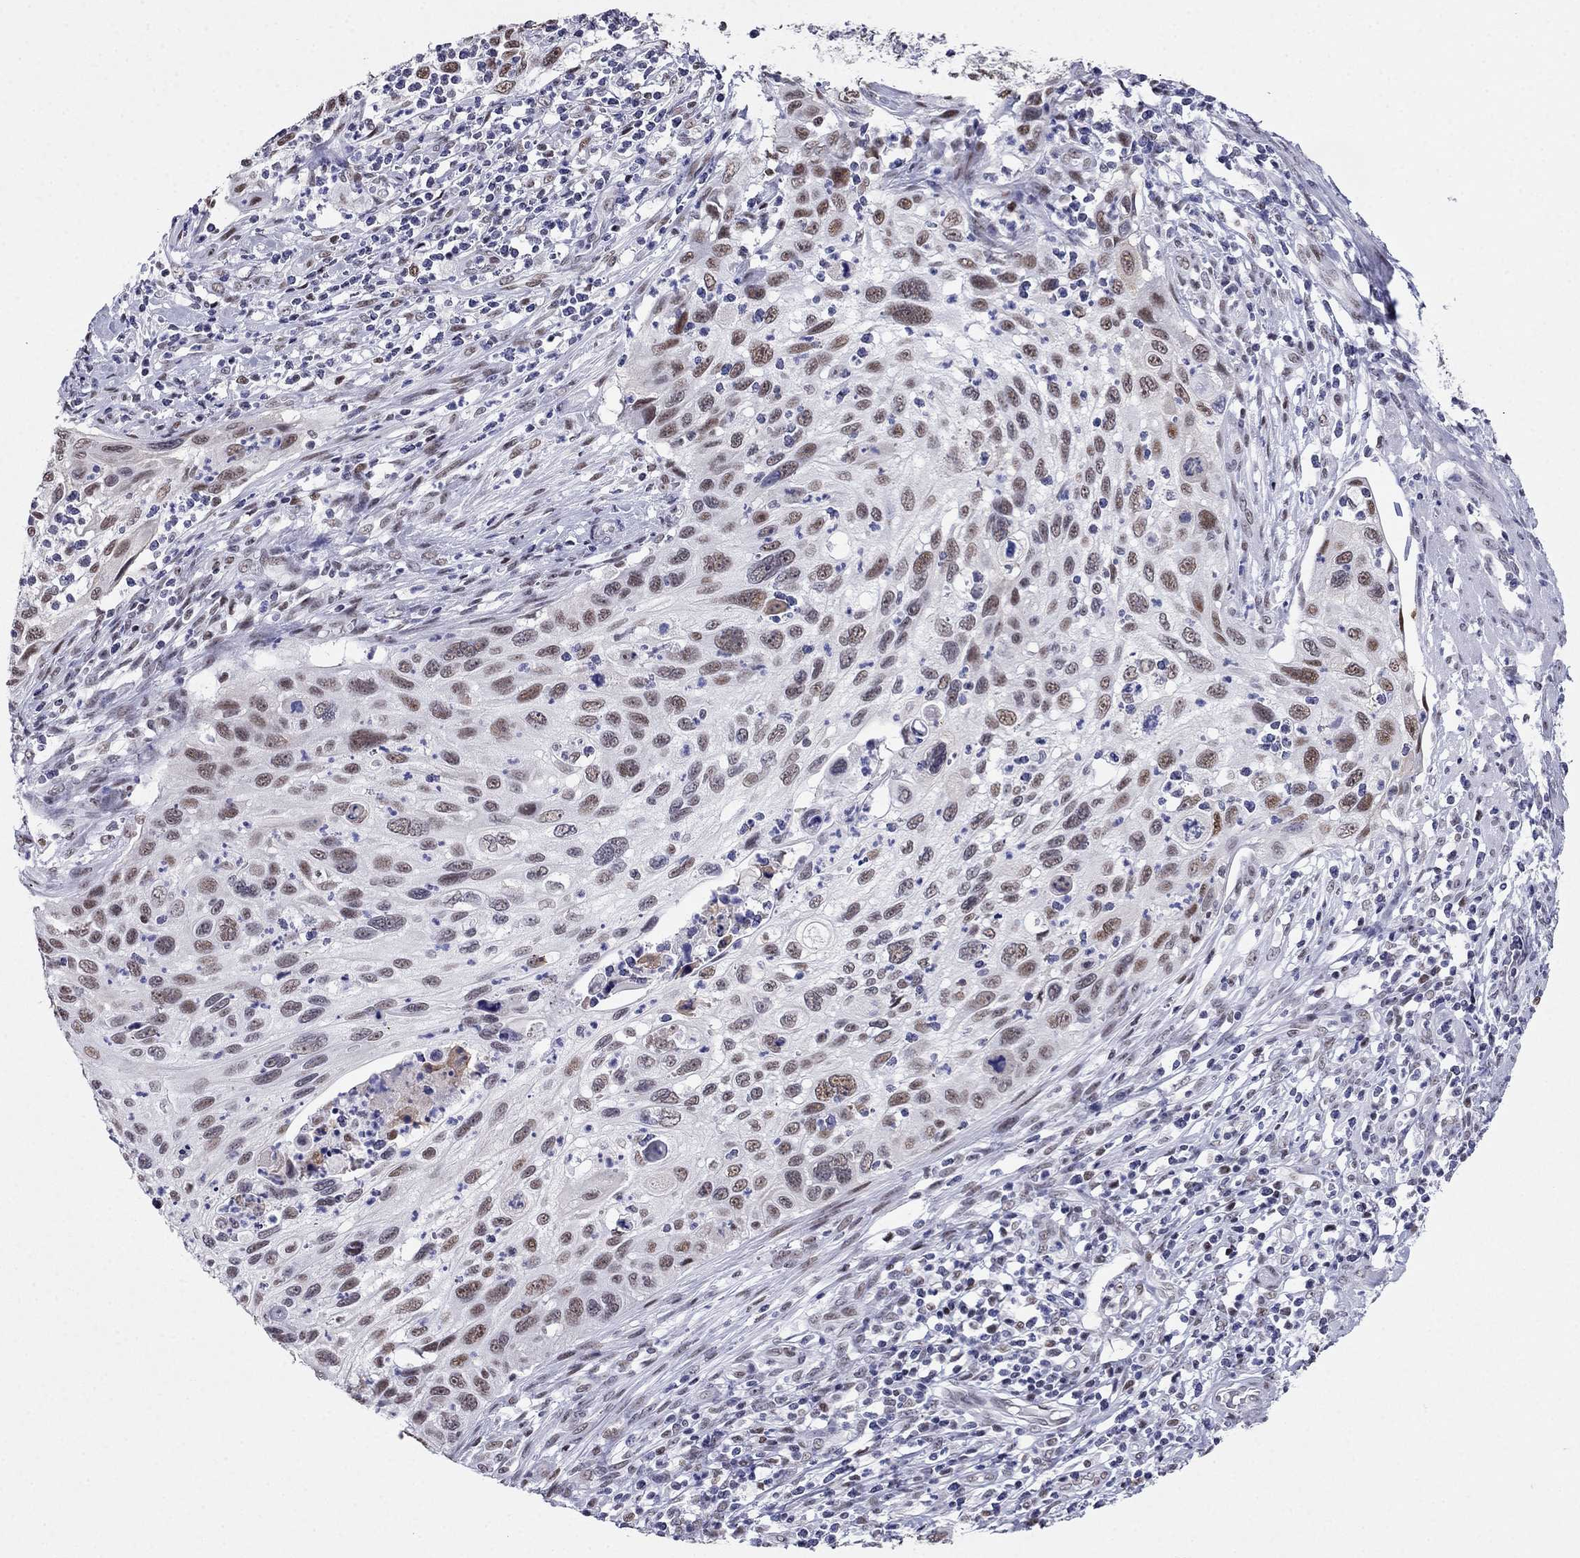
{"staining": {"intensity": "weak", "quantity": "25%-75%", "location": "nuclear"}, "tissue": "cervical cancer", "cell_type": "Tumor cells", "image_type": "cancer", "snomed": [{"axis": "morphology", "description": "Squamous cell carcinoma, NOS"}, {"axis": "topography", "description": "Cervix"}], "caption": "Immunohistochemistry (IHC) of human cervical cancer (squamous cell carcinoma) exhibits low levels of weak nuclear staining in approximately 25%-75% of tumor cells. (DAB IHC, brown staining for protein, blue staining for nuclei).", "gene": "PPM1G", "patient": {"sex": "female", "age": 70}}